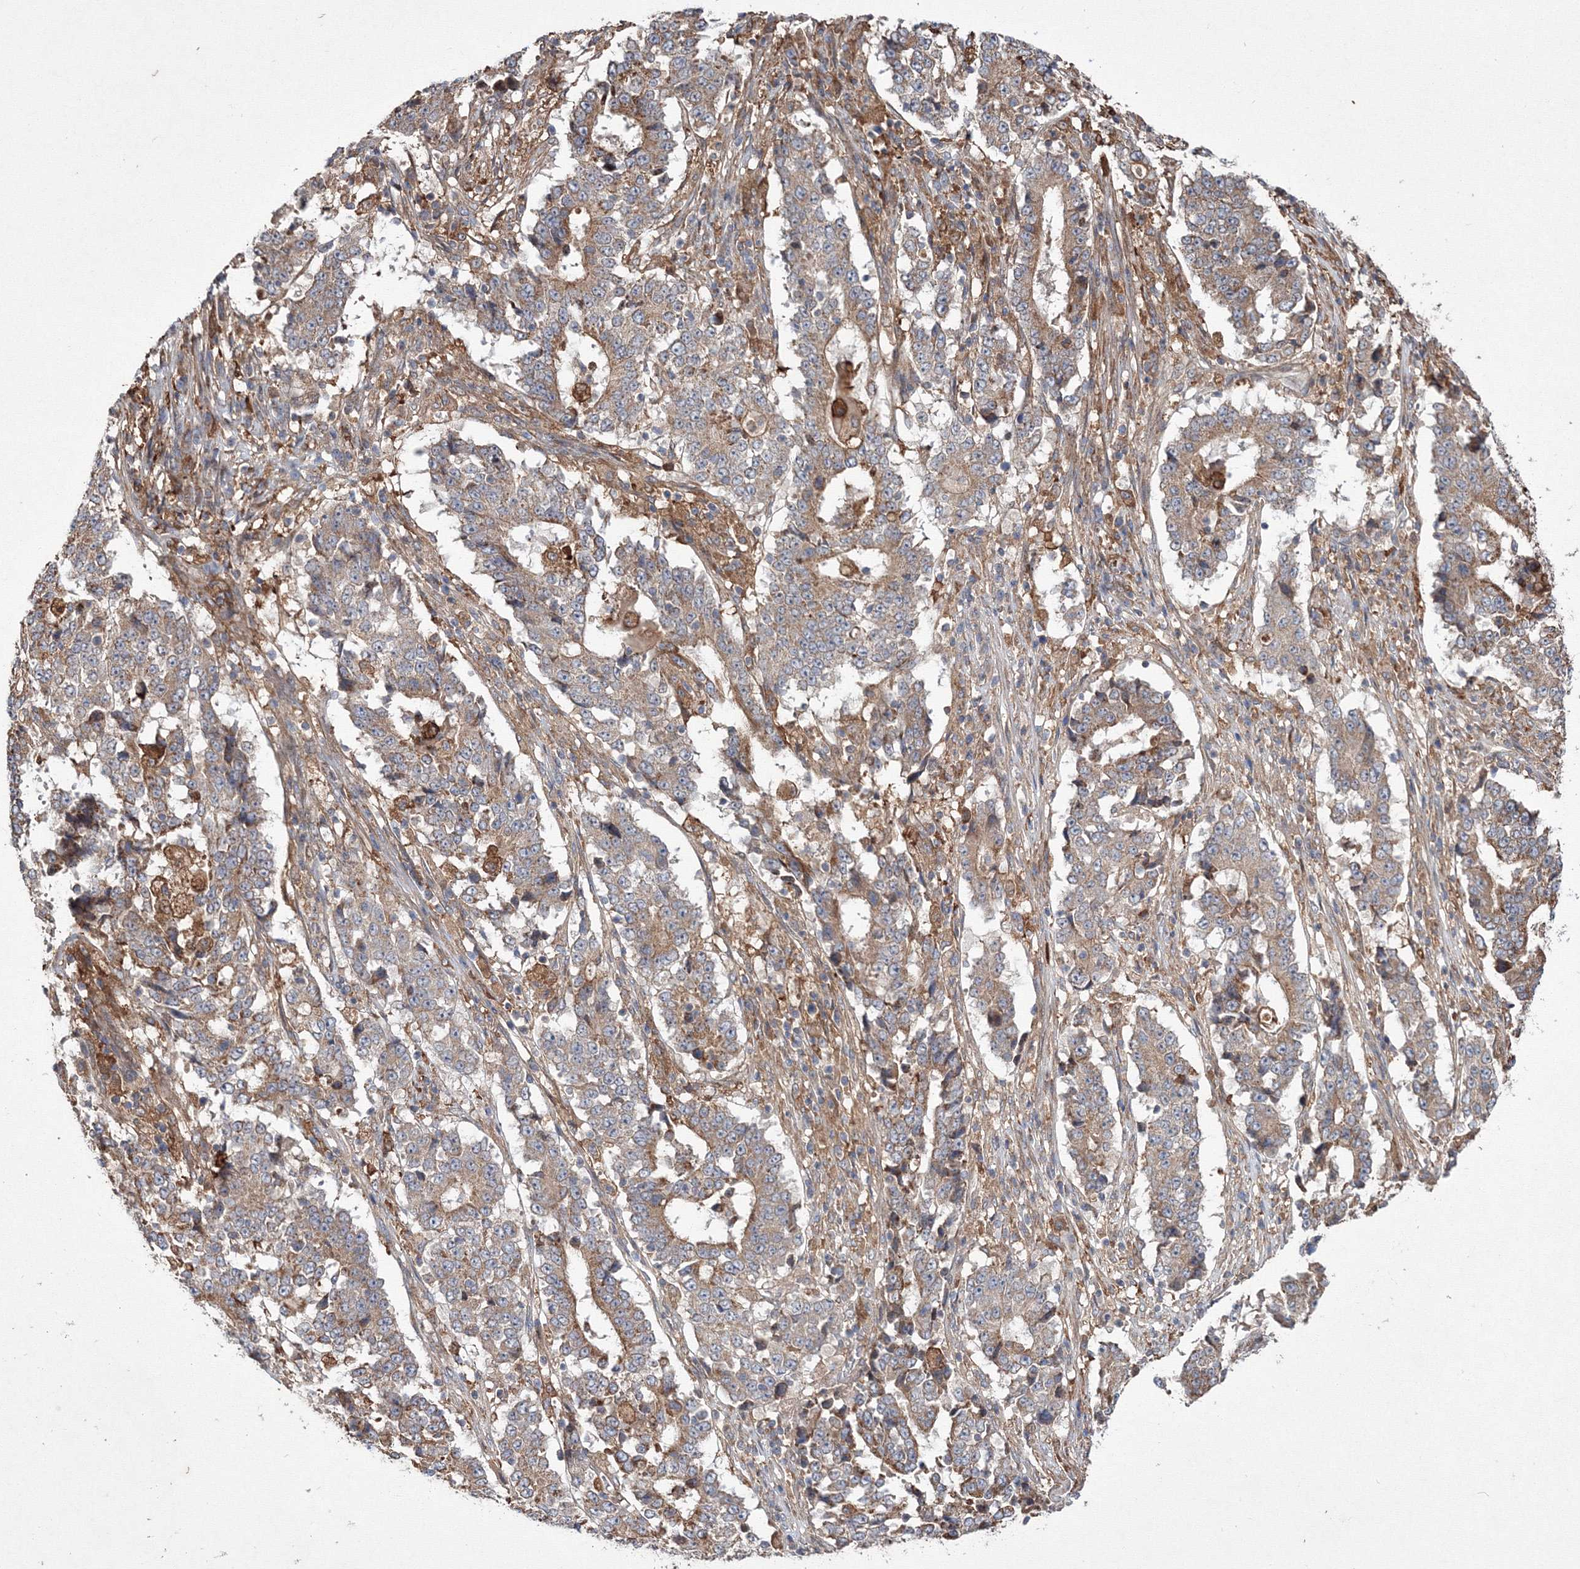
{"staining": {"intensity": "moderate", "quantity": ">75%", "location": "cytoplasmic/membranous"}, "tissue": "stomach cancer", "cell_type": "Tumor cells", "image_type": "cancer", "snomed": [{"axis": "morphology", "description": "Adenocarcinoma, NOS"}, {"axis": "topography", "description": "Stomach"}], "caption": "An image of human stomach adenocarcinoma stained for a protein displays moderate cytoplasmic/membranous brown staining in tumor cells. The staining was performed using DAB (3,3'-diaminobenzidine) to visualize the protein expression in brown, while the nuclei were stained in blue with hematoxylin (Magnification: 20x).", "gene": "RANBP3L", "patient": {"sex": "male", "age": 59}}